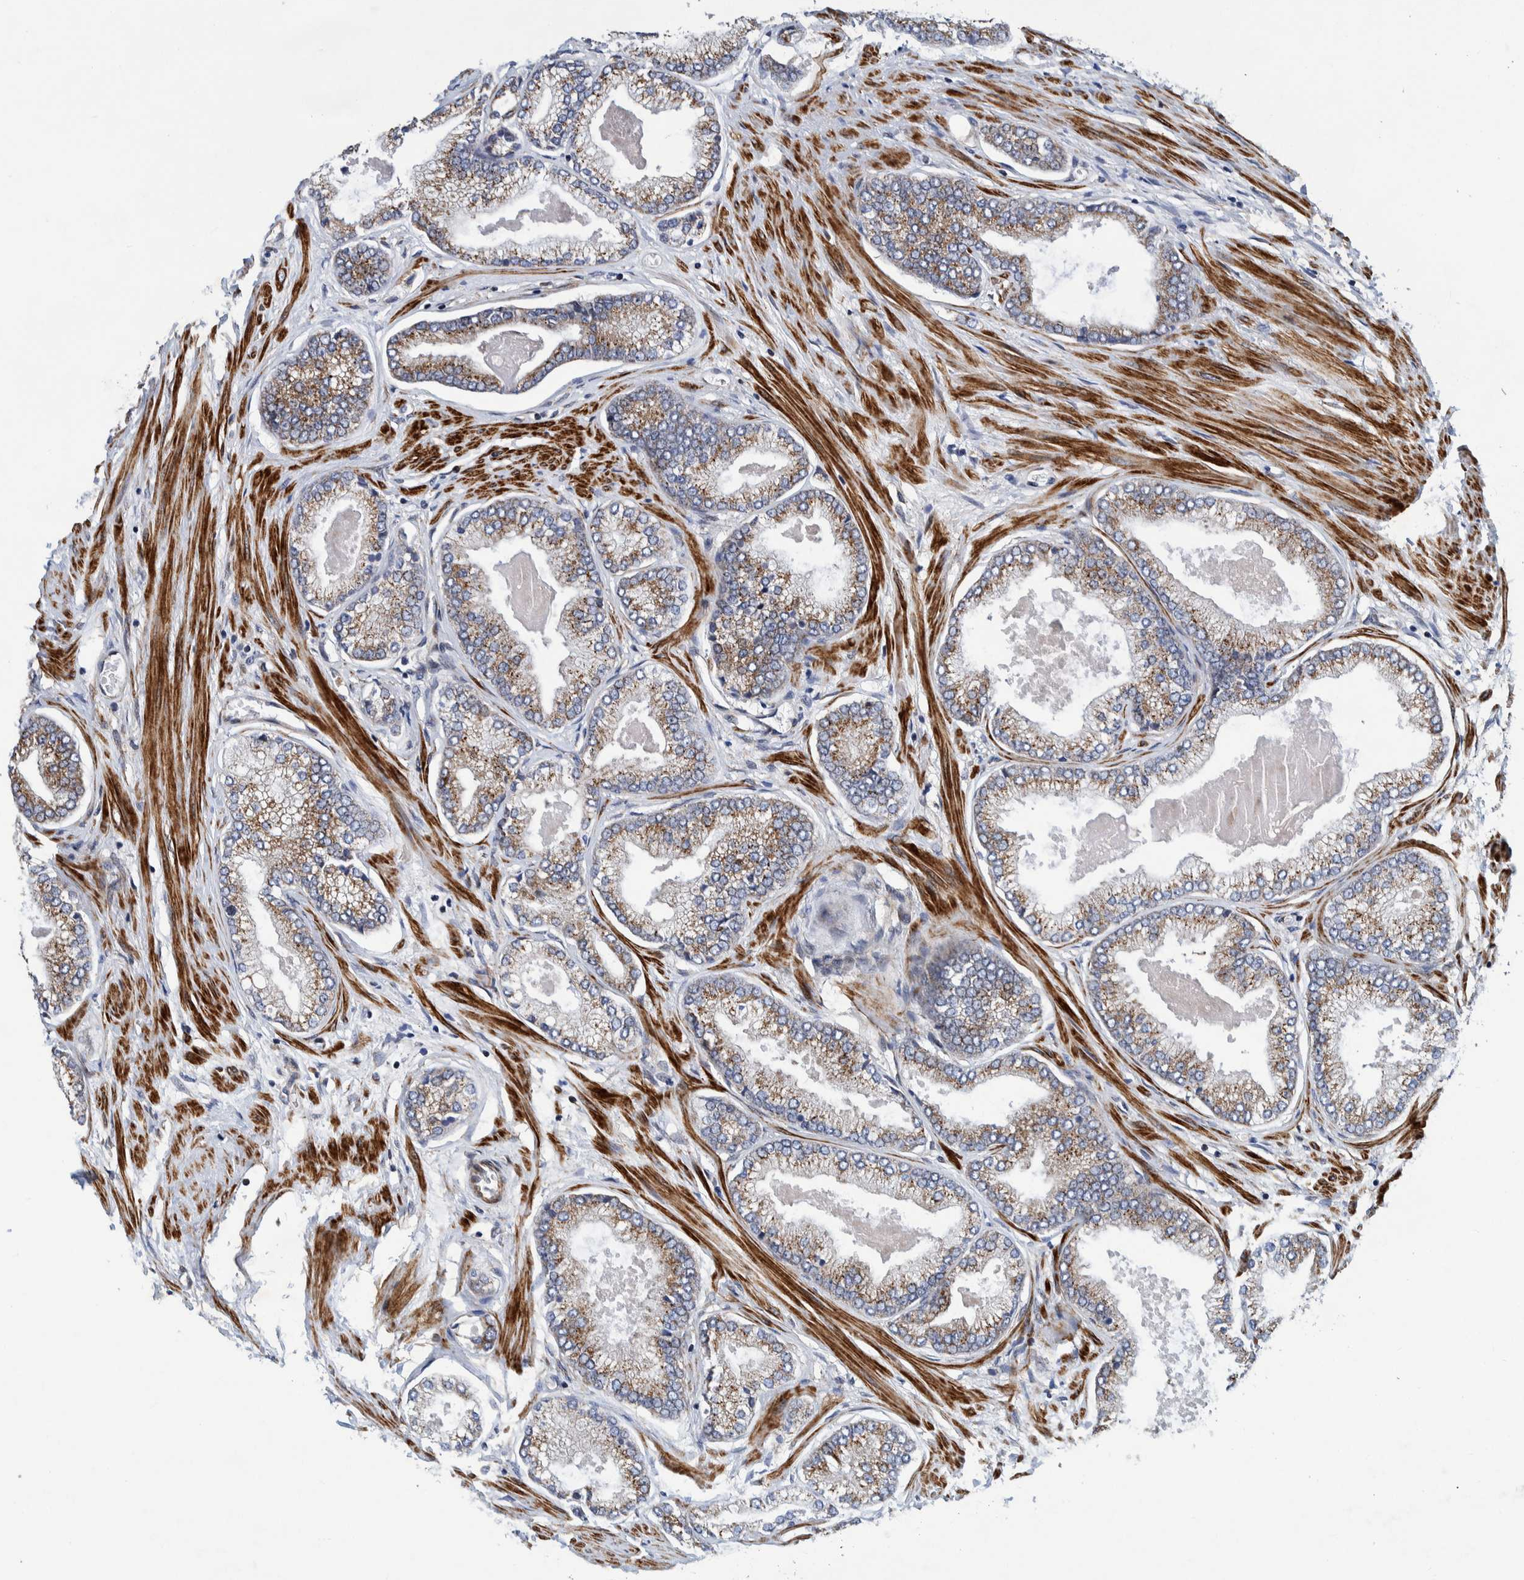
{"staining": {"intensity": "moderate", "quantity": ">75%", "location": "cytoplasmic/membranous"}, "tissue": "prostate cancer", "cell_type": "Tumor cells", "image_type": "cancer", "snomed": [{"axis": "morphology", "description": "Adenocarcinoma, High grade"}, {"axis": "topography", "description": "Prostate"}], "caption": "Immunohistochemical staining of human prostate cancer shows moderate cytoplasmic/membranous protein positivity in approximately >75% of tumor cells.", "gene": "CCDC57", "patient": {"sex": "male", "age": 61}}